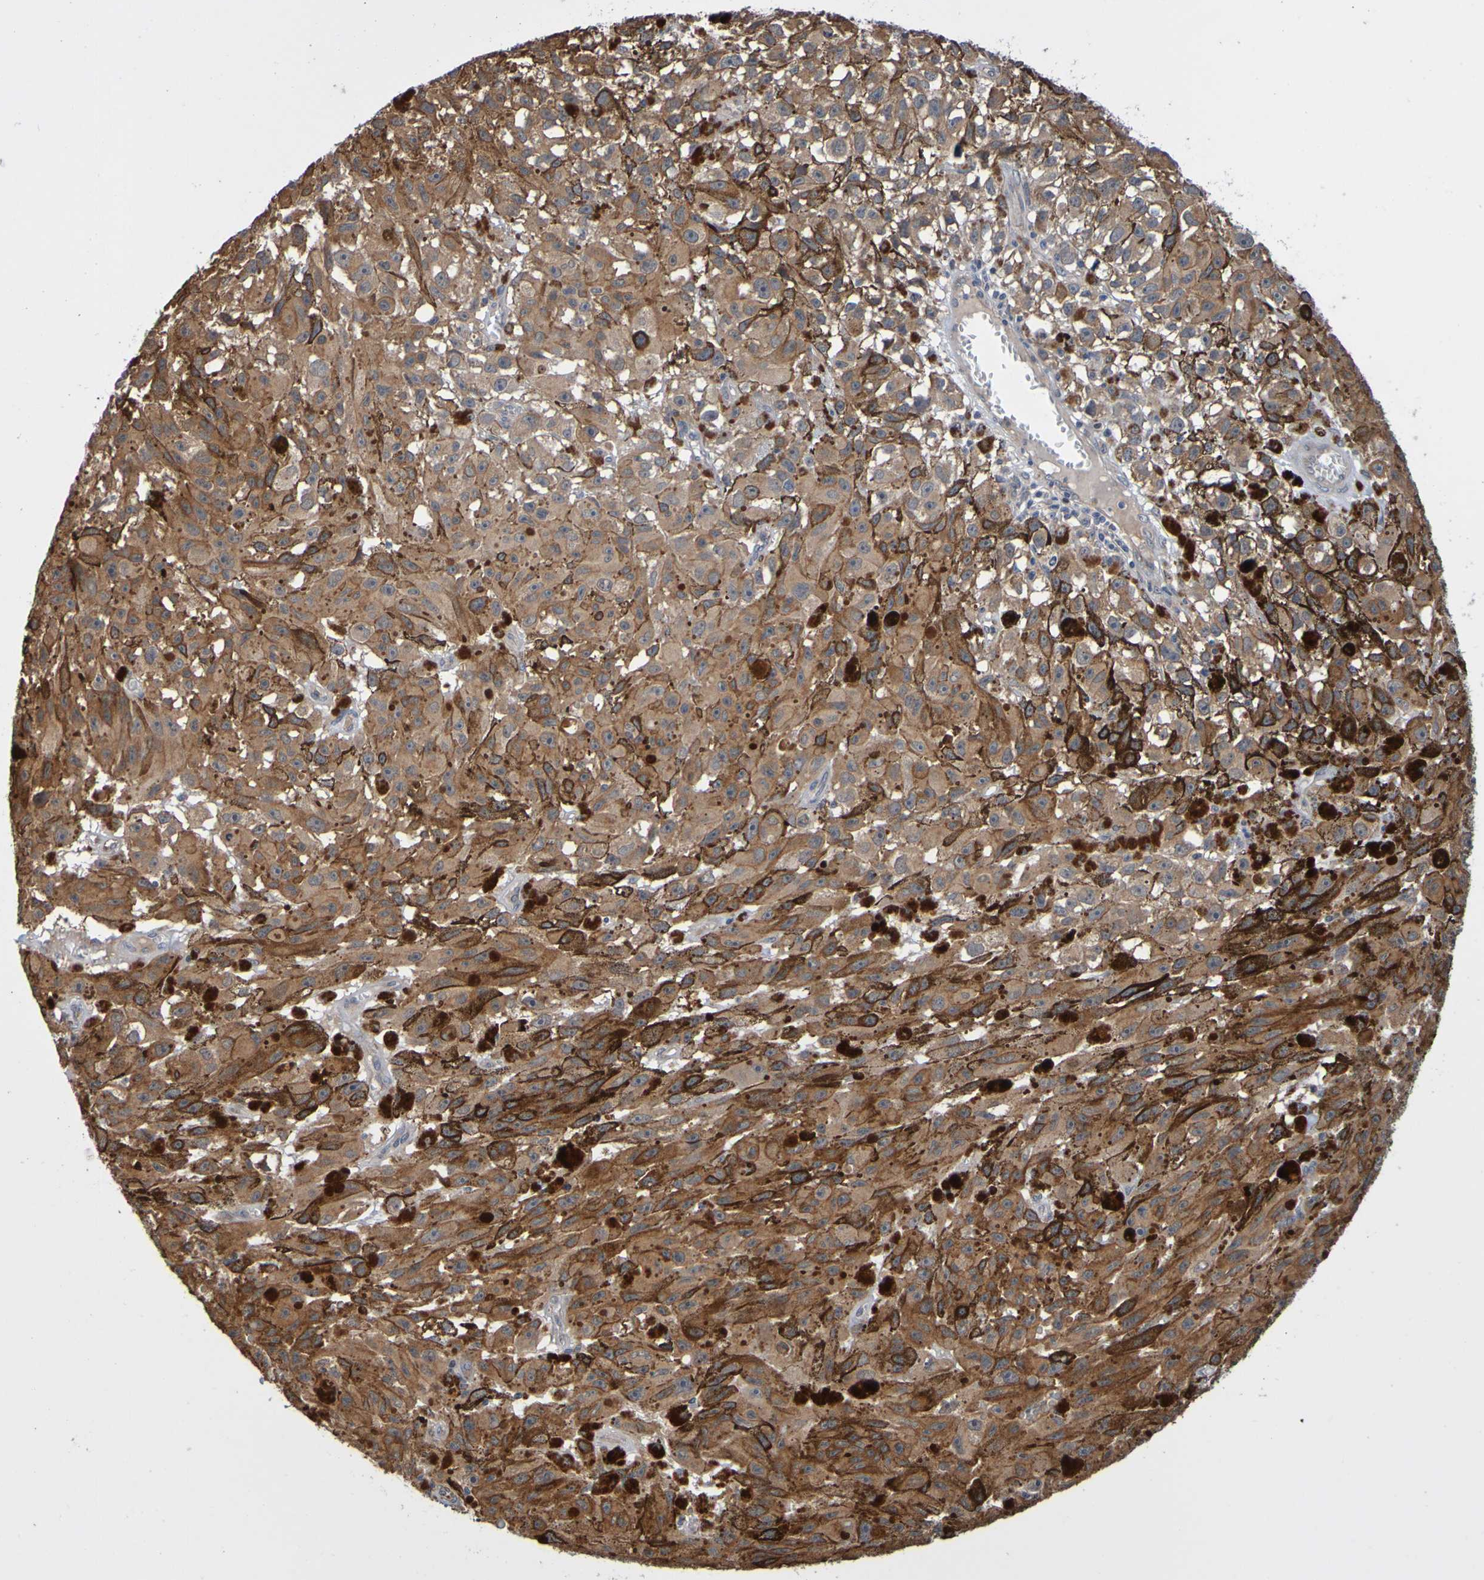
{"staining": {"intensity": "moderate", "quantity": ">75%", "location": "cytoplasmic/membranous"}, "tissue": "melanoma", "cell_type": "Tumor cells", "image_type": "cancer", "snomed": [{"axis": "morphology", "description": "Malignant melanoma, NOS"}, {"axis": "topography", "description": "Skin"}], "caption": "Melanoma stained for a protein reveals moderate cytoplasmic/membranous positivity in tumor cells.", "gene": "AXIN1", "patient": {"sex": "female", "age": 104}}